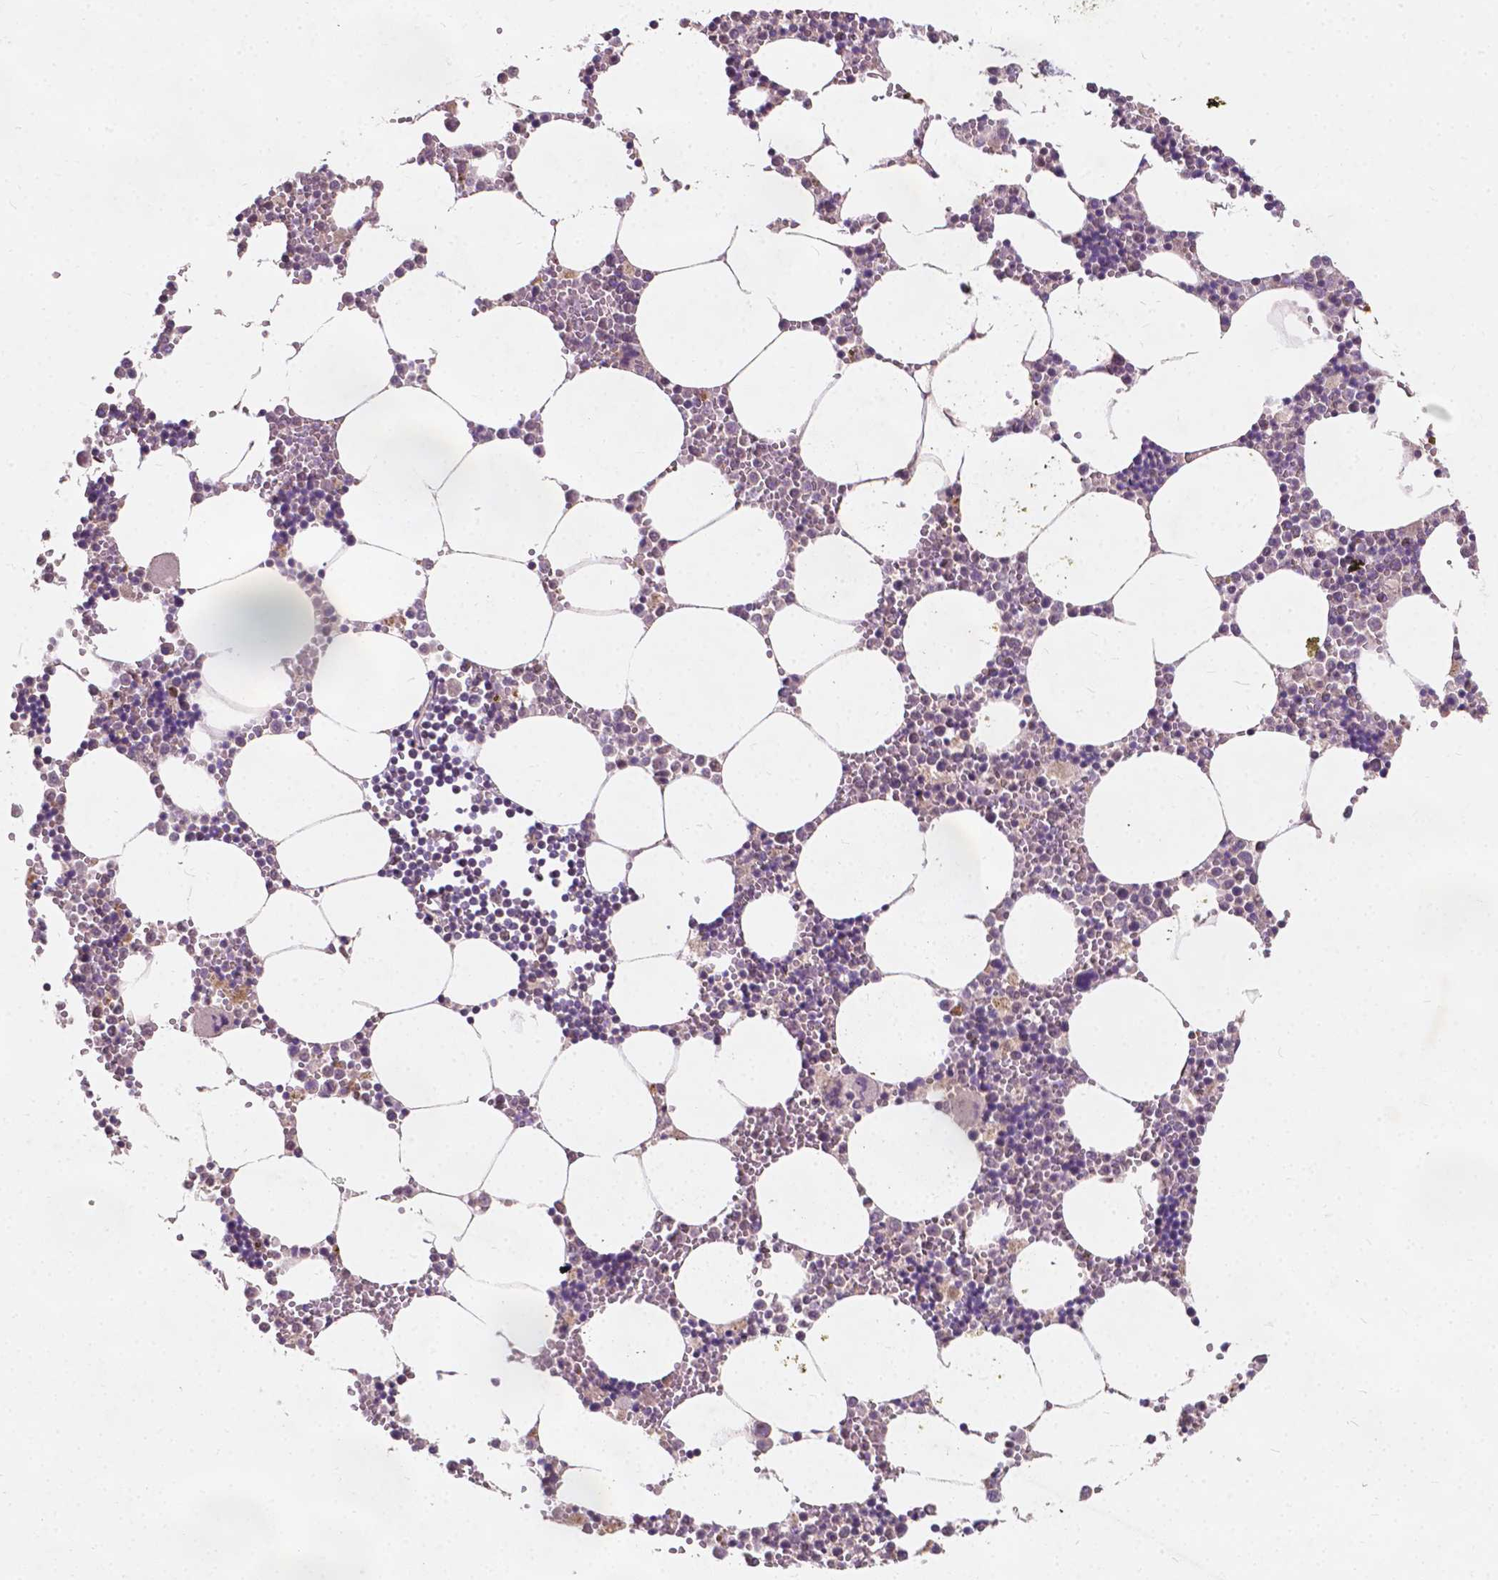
{"staining": {"intensity": "moderate", "quantity": "<25%", "location": "cytoplasmic/membranous,nuclear"}, "tissue": "bone marrow", "cell_type": "Hematopoietic cells", "image_type": "normal", "snomed": [{"axis": "morphology", "description": "Normal tissue, NOS"}, {"axis": "topography", "description": "Bone marrow"}], "caption": "Immunohistochemical staining of unremarkable bone marrow exhibits <25% levels of moderate cytoplasmic/membranous,nuclear protein positivity in approximately <25% of hematopoietic cells.", "gene": "DUSP16", "patient": {"sex": "male", "age": 54}}